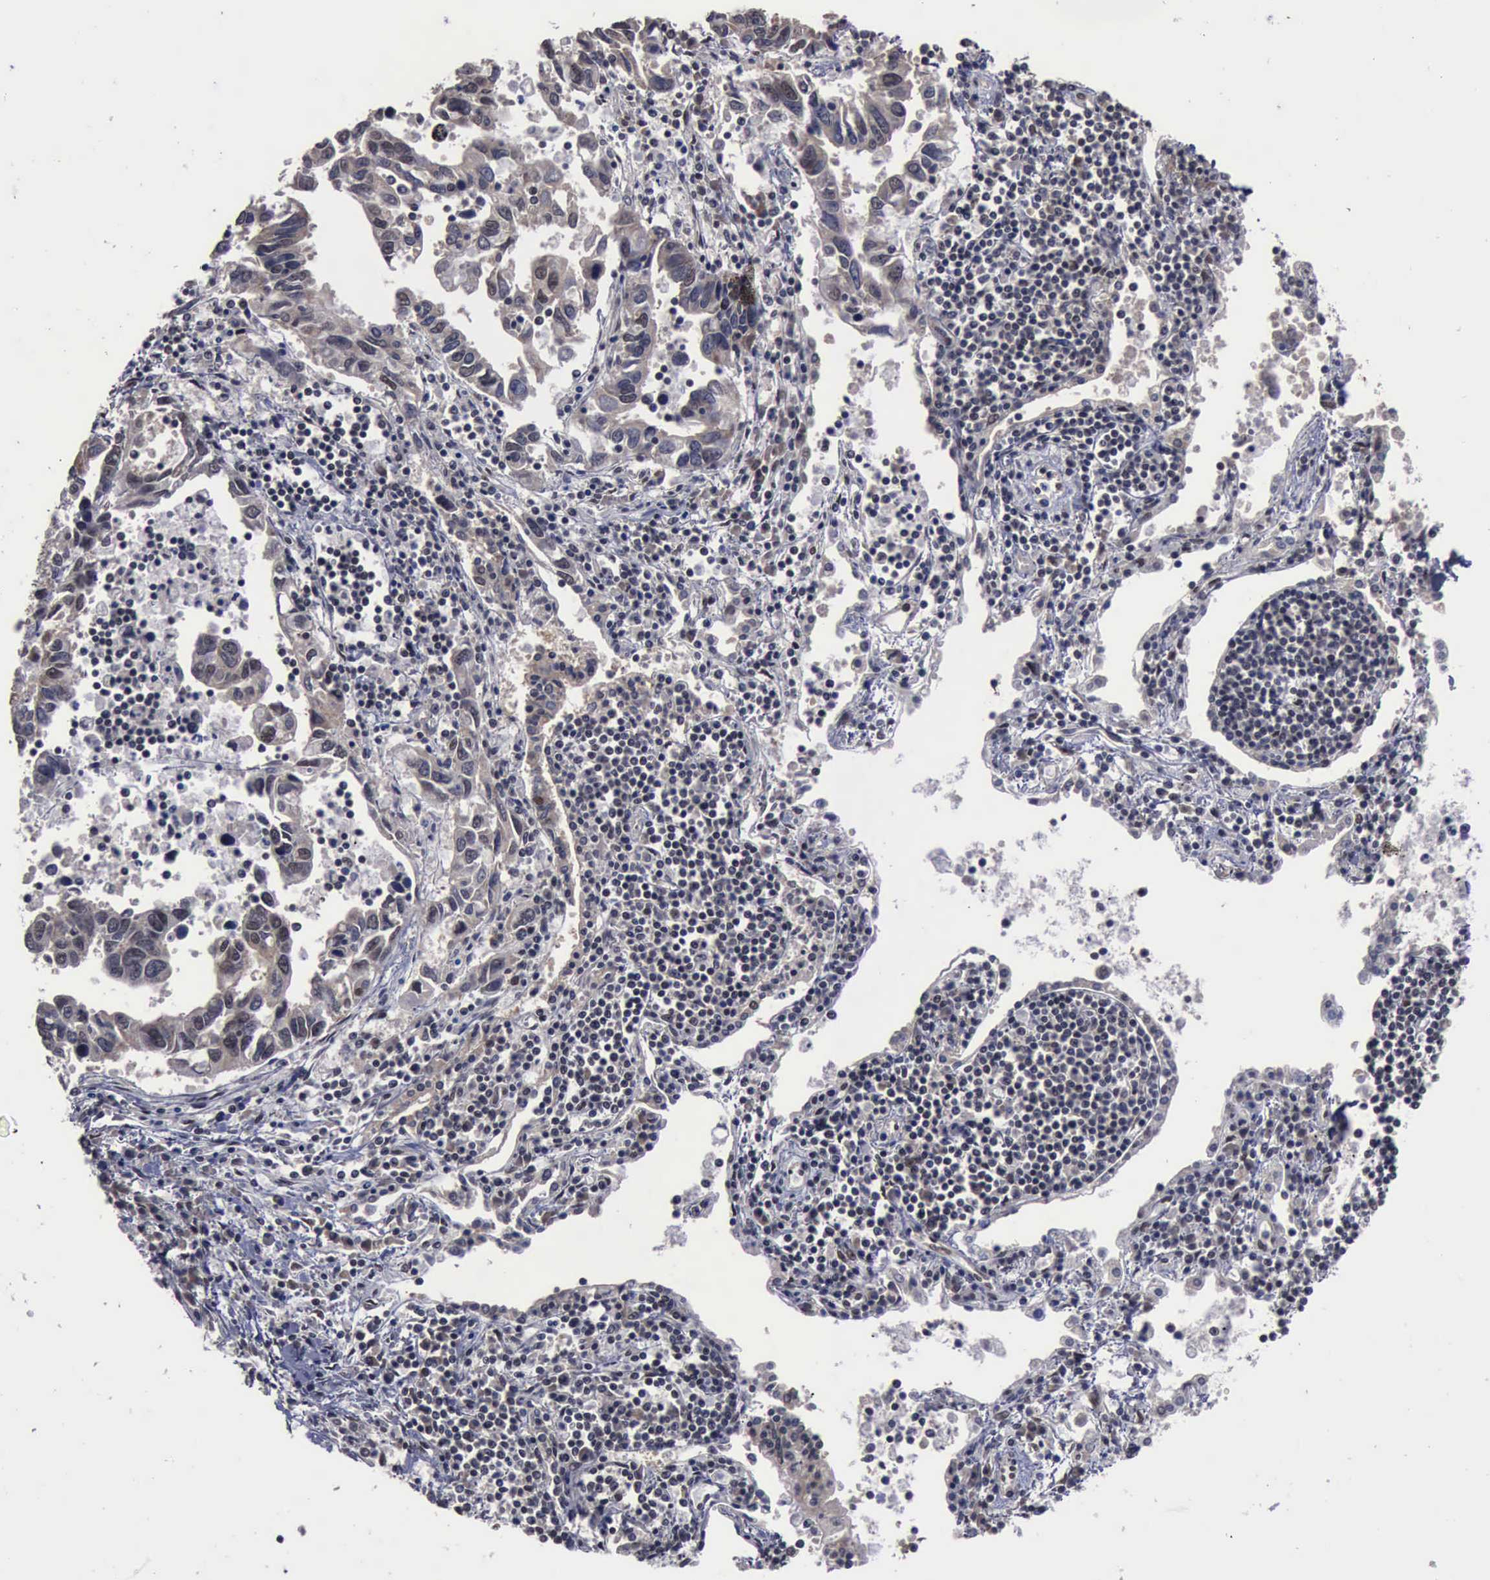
{"staining": {"intensity": "weak", "quantity": "<25%", "location": "cytoplasmic/membranous,nuclear"}, "tissue": "lung cancer", "cell_type": "Tumor cells", "image_type": "cancer", "snomed": [{"axis": "morphology", "description": "Adenocarcinoma, NOS"}, {"axis": "topography", "description": "Lung"}], "caption": "Tumor cells show no significant protein expression in lung cancer.", "gene": "RTCB", "patient": {"sex": "male", "age": 48}}